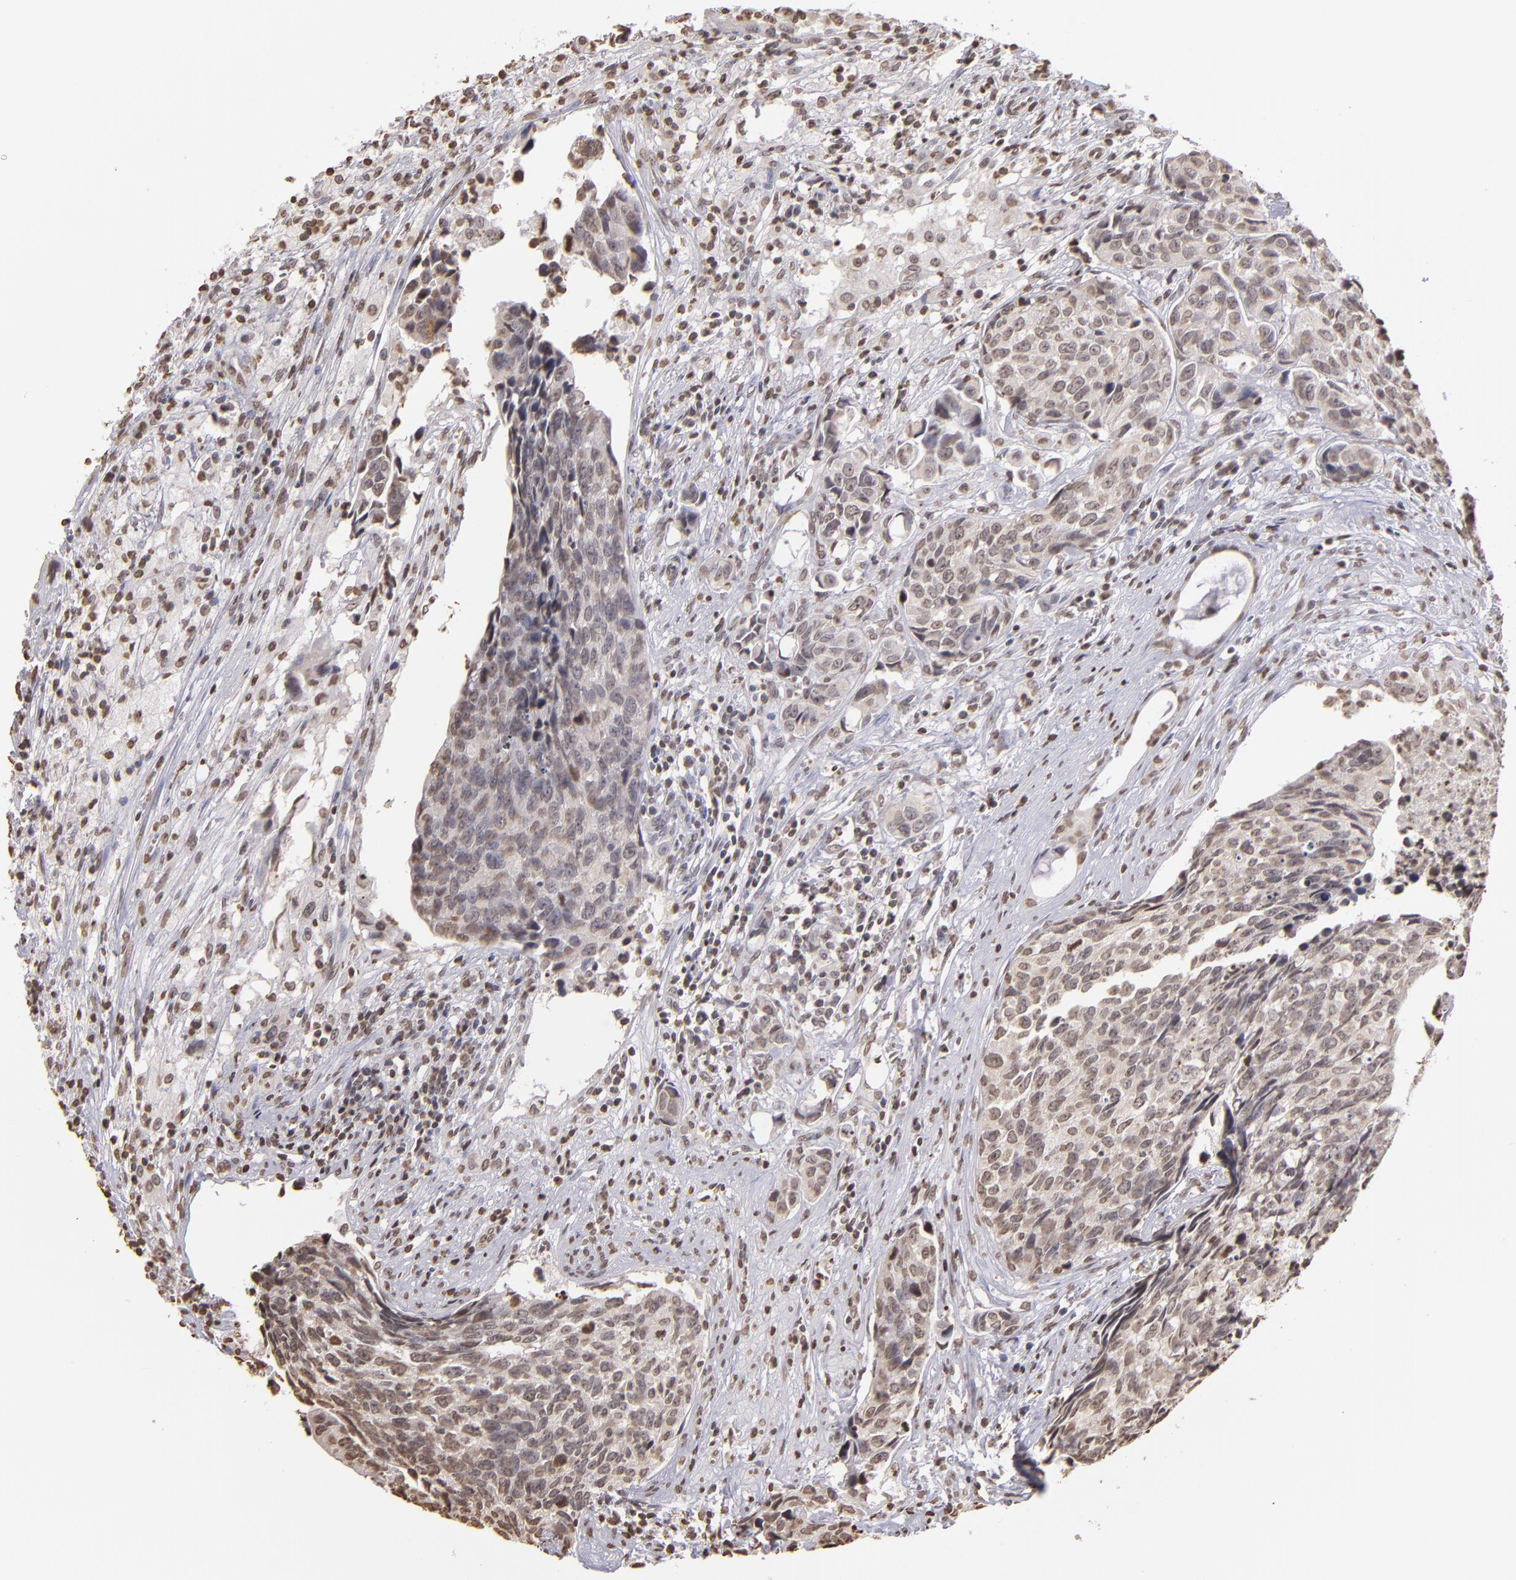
{"staining": {"intensity": "weak", "quantity": "25%-75%", "location": "nuclear"}, "tissue": "urothelial cancer", "cell_type": "Tumor cells", "image_type": "cancer", "snomed": [{"axis": "morphology", "description": "Urothelial carcinoma, High grade"}, {"axis": "topography", "description": "Urinary bladder"}], "caption": "IHC (DAB (3,3'-diaminobenzidine)) staining of urothelial cancer displays weak nuclear protein expression in about 25%-75% of tumor cells. (DAB (3,3'-diaminobenzidine) IHC, brown staining for protein, blue staining for nuclei).", "gene": "LBX1", "patient": {"sex": "male", "age": 81}}